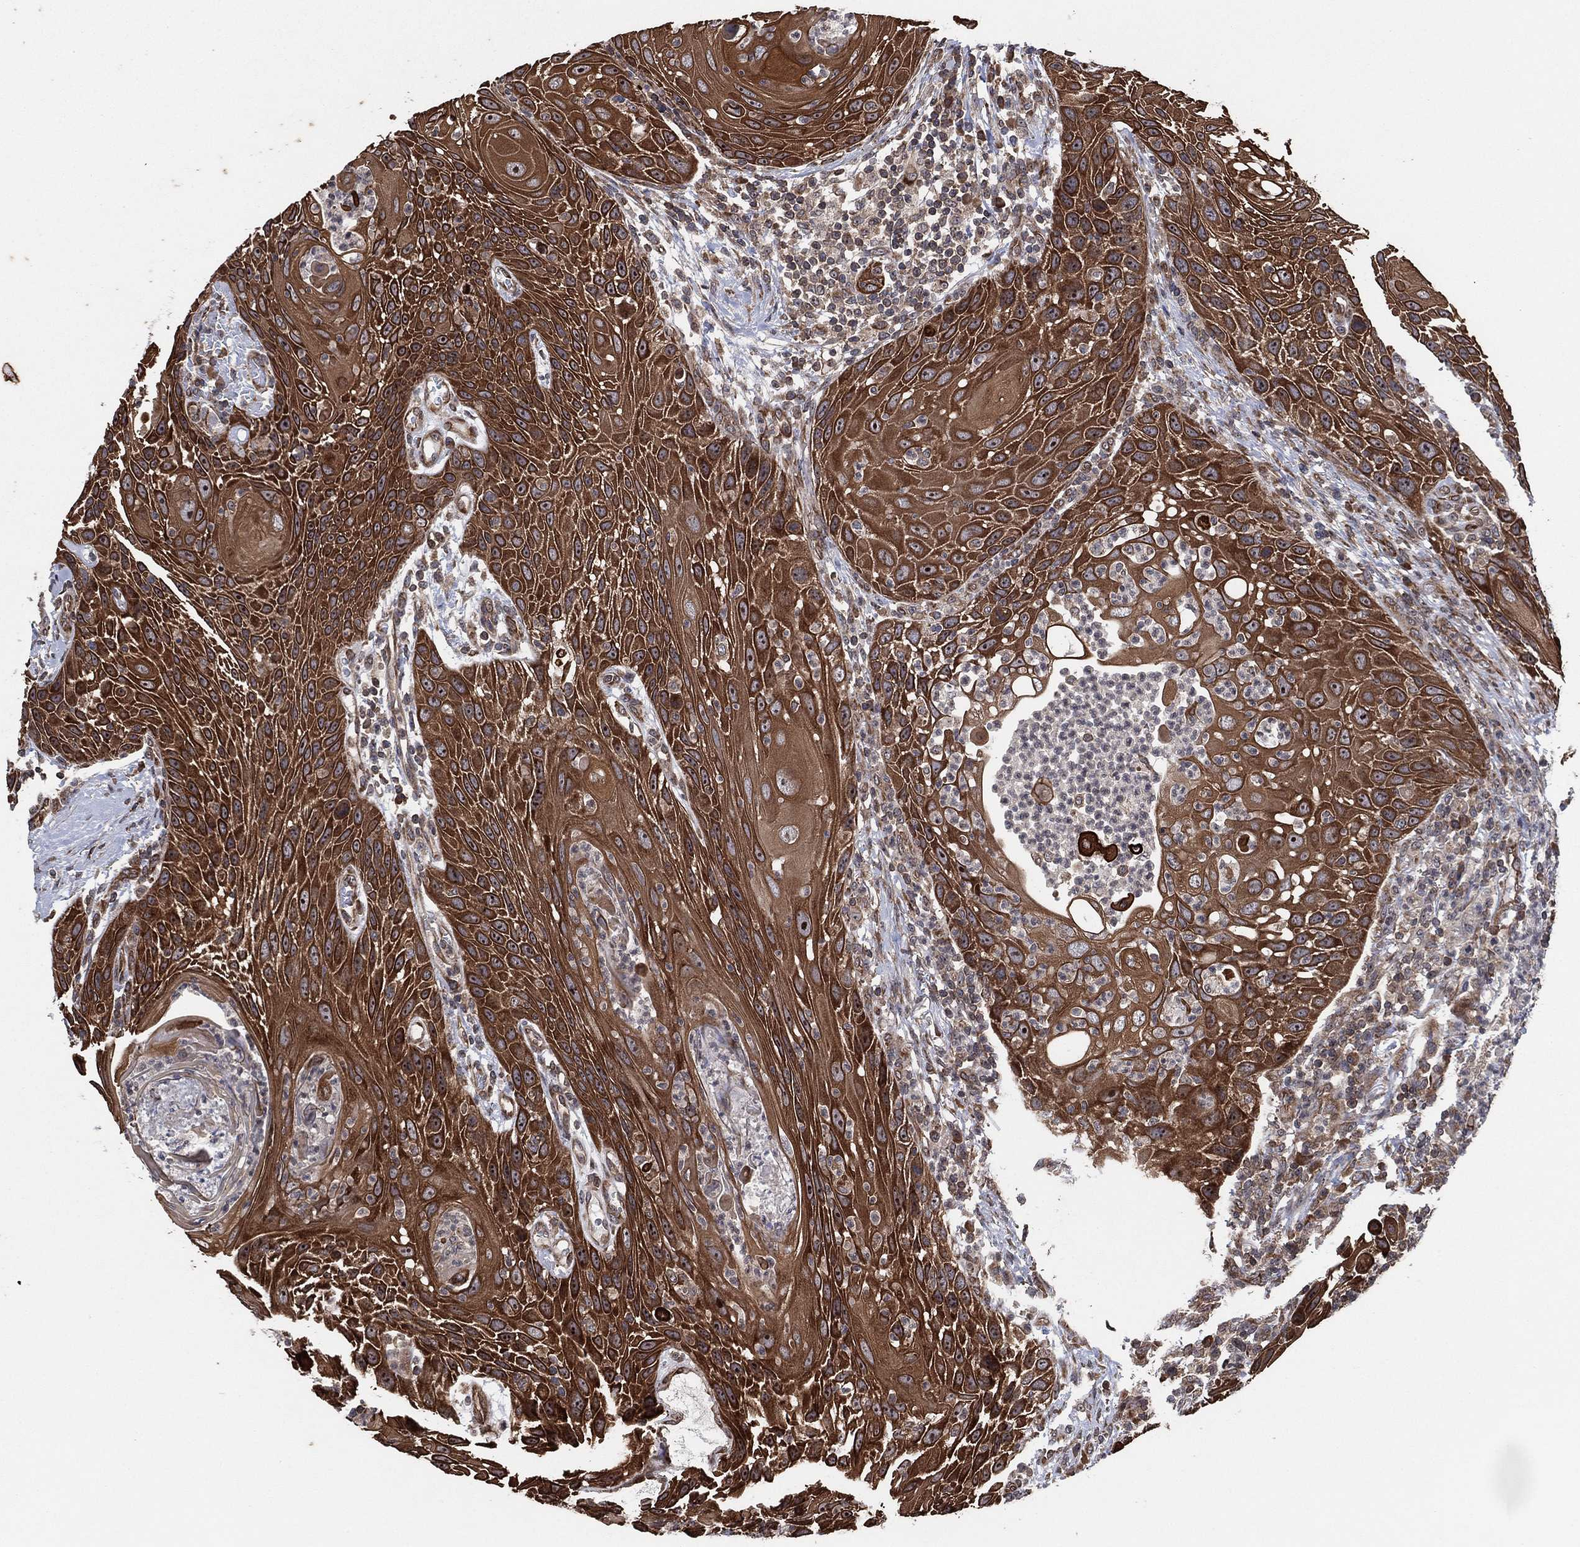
{"staining": {"intensity": "strong", "quantity": ">75%", "location": "cytoplasmic/membranous"}, "tissue": "head and neck cancer", "cell_type": "Tumor cells", "image_type": "cancer", "snomed": [{"axis": "morphology", "description": "Squamous cell carcinoma, NOS"}, {"axis": "topography", "description": "Head-Neck"}], "caption": "This histopathology image displays IHC staining of head and neck cancer (squamous cell carcinoma), with high strong cytoplasmic/membranous positivity in about >75% of tumor cells.", "gene": "TMCO1", "patient": {"sex": "male", "age": 69}}